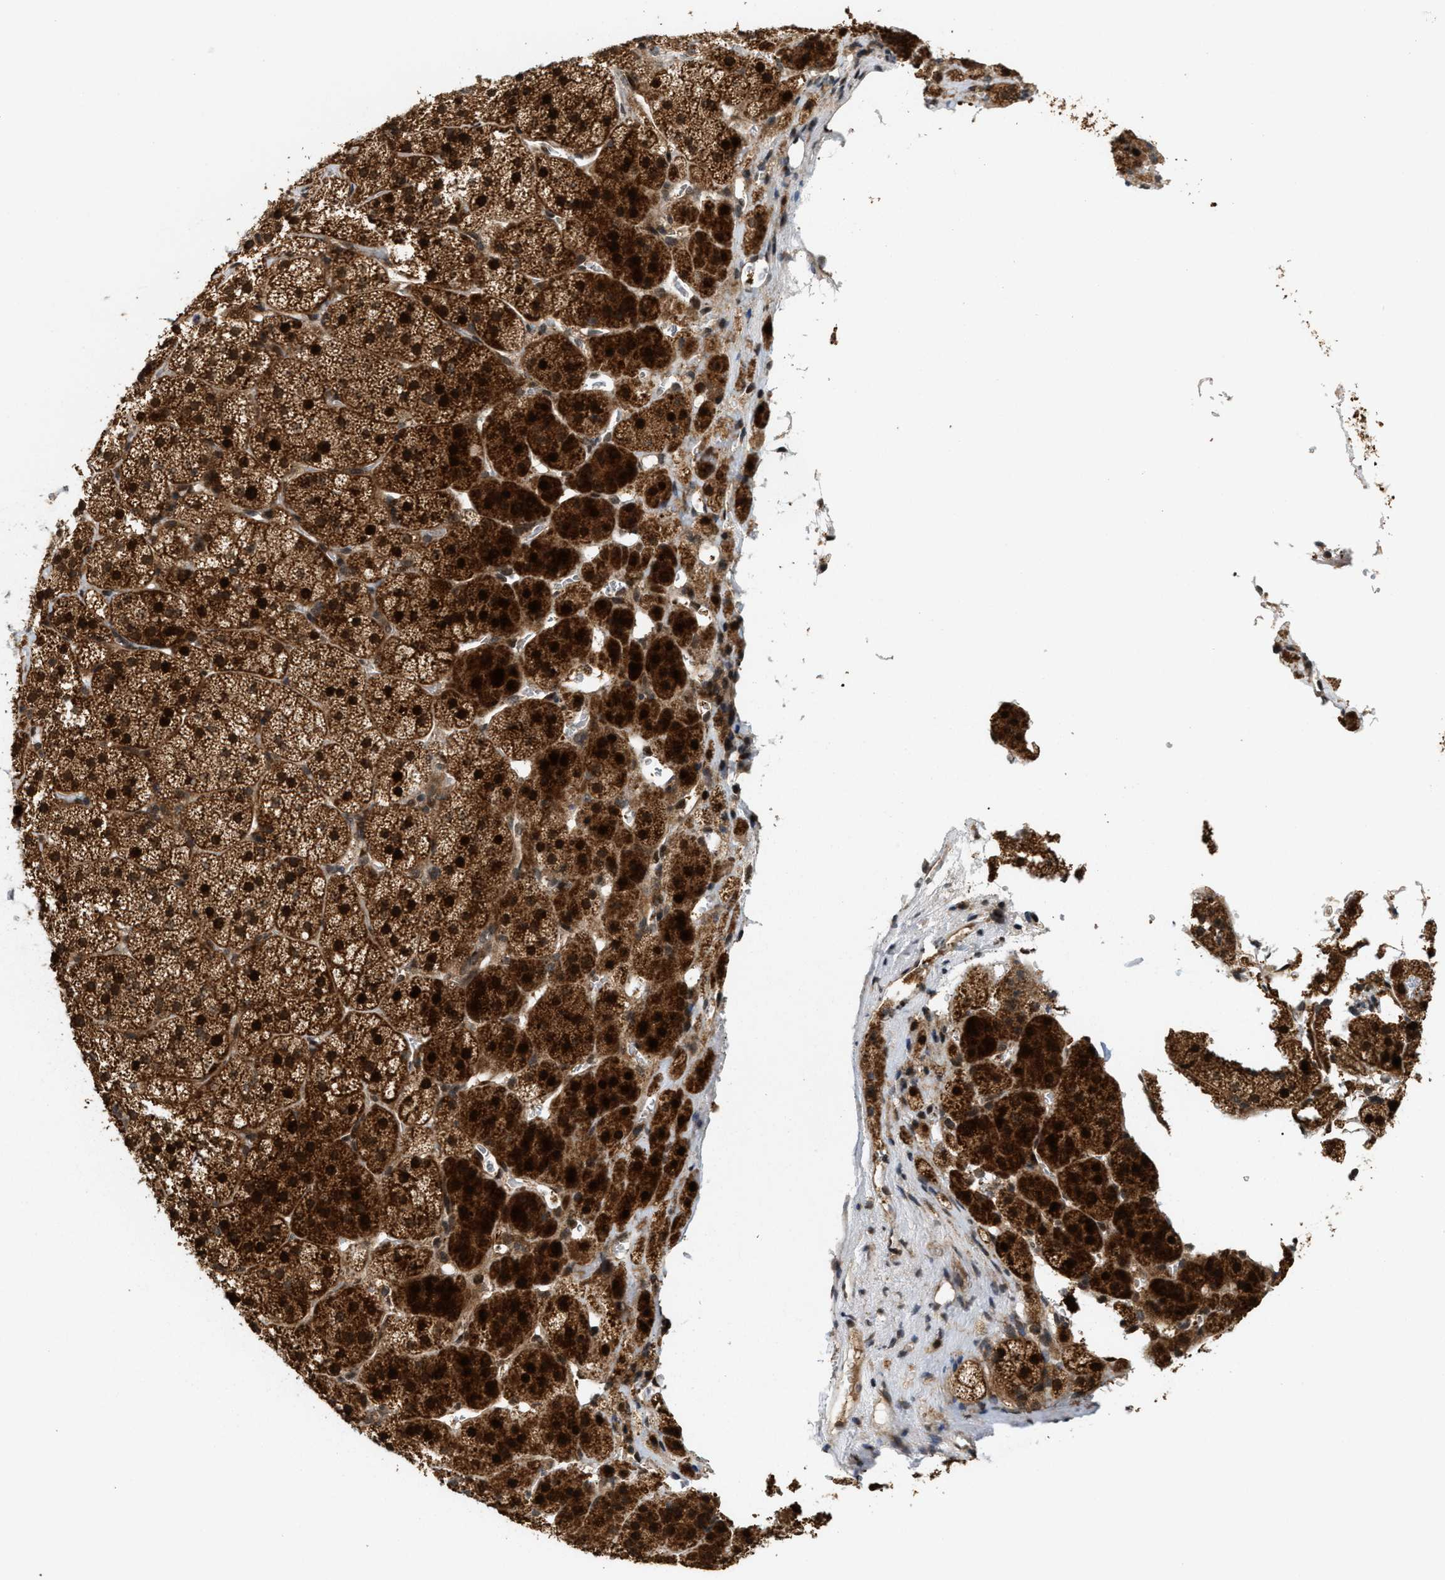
{"staining": {"intensity": "strong", "quantity": ">75%", "location": "cytoplasmic/membranous,nuclear"}, "tissue": "adrenal gland", "cell_type": "Glandular cells", "image_type": "normal", "snomed": [{"axis": "morphology", "description": "Normal tissue, NOS"}, {"axis": "topography", "description": "Adrenal gland"}], "caption": "An IHC micrograph of unremarkable tissue is shown. Protein staining in brown shows strong cytoplasmic/membranous,nuclear positivity in adrenal gland within glandular cells. The staining was performed using DAB (3,3'-diaminobenzidine) to visualize the protein expression in brown, while the nuclei were stained in blue with hematoxylin (Magnification: 20x).", "gene": "ELP2", "patient": {"sex": "female", "age": 44}}